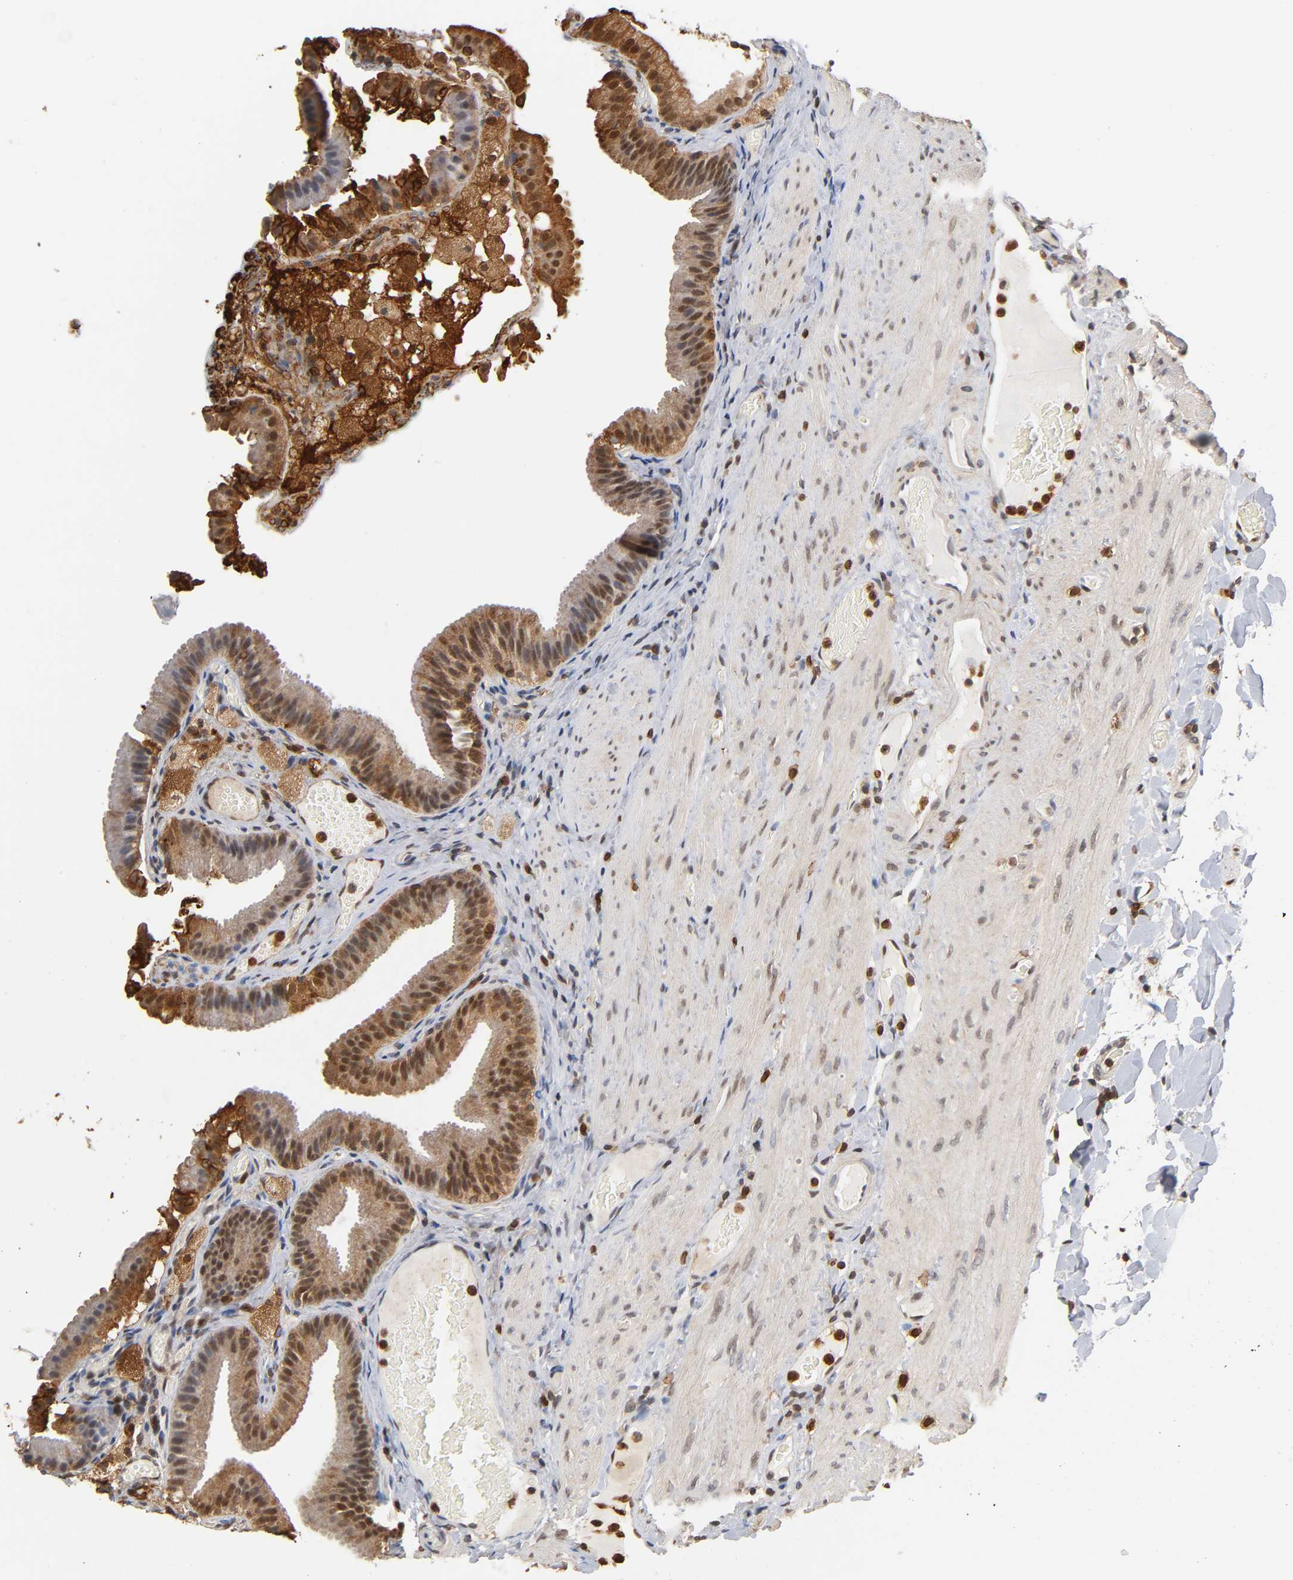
{"staining": {"intensity": "moderate", "quantity": ">75%", "location": "cytoplasmic/membranous,nuclear"}, "tissue": "gallbladder", "cell_type": "Glandular cells", "image_type": "normal", "snomed": [{"axis": "morphology", "description": "Normal tissue, NOS"}, {"axis": "topography", "description": "Gallbladder"}], "caption": "Immunohistochemical staining of normal human gallbladder exhibits moderate cytoplasmic/membranous,nuclear protein positivity in about >75% of glandular cells.", "gene": "ANXA11", "patient": {"sex": "female", "age": 24}}